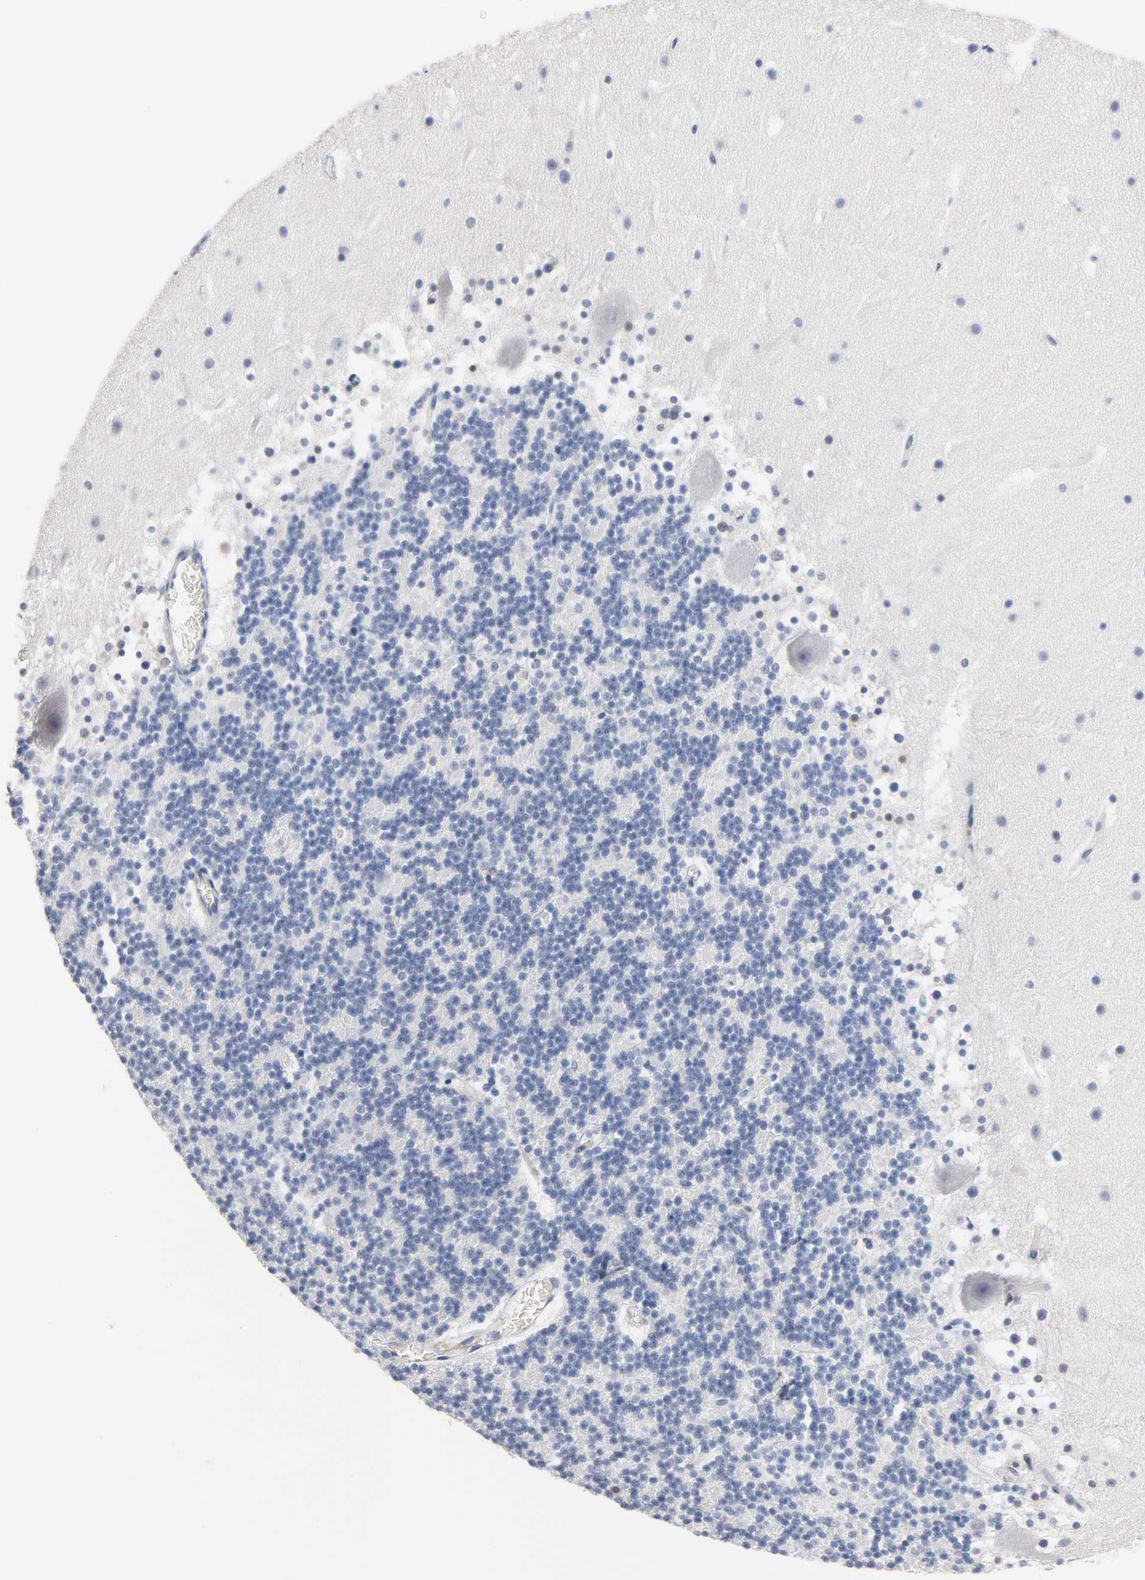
{"staining": {"intensity": "negative", "quantity": "none", "location": "none"}, "tissue": "cerebellum", "cell_type": "Cells in granular layer", "image_type": "normal", "snomed": [{"axis": "morphology", "description": "Normal tissue, NOS"}, {"axis": "topography", "description": "Cerebellum"}], "caption": "Cells in granular layer show no significant expression in normal cerebellum. (Stains: DAB (3,3'-diaminobenzidine) IHC with hematoxylin counter stain, Microscopy: brightfield microscopy at high magnification).", "gene": "NFATC1", "patient": {"sex": "male", "age": 45}}